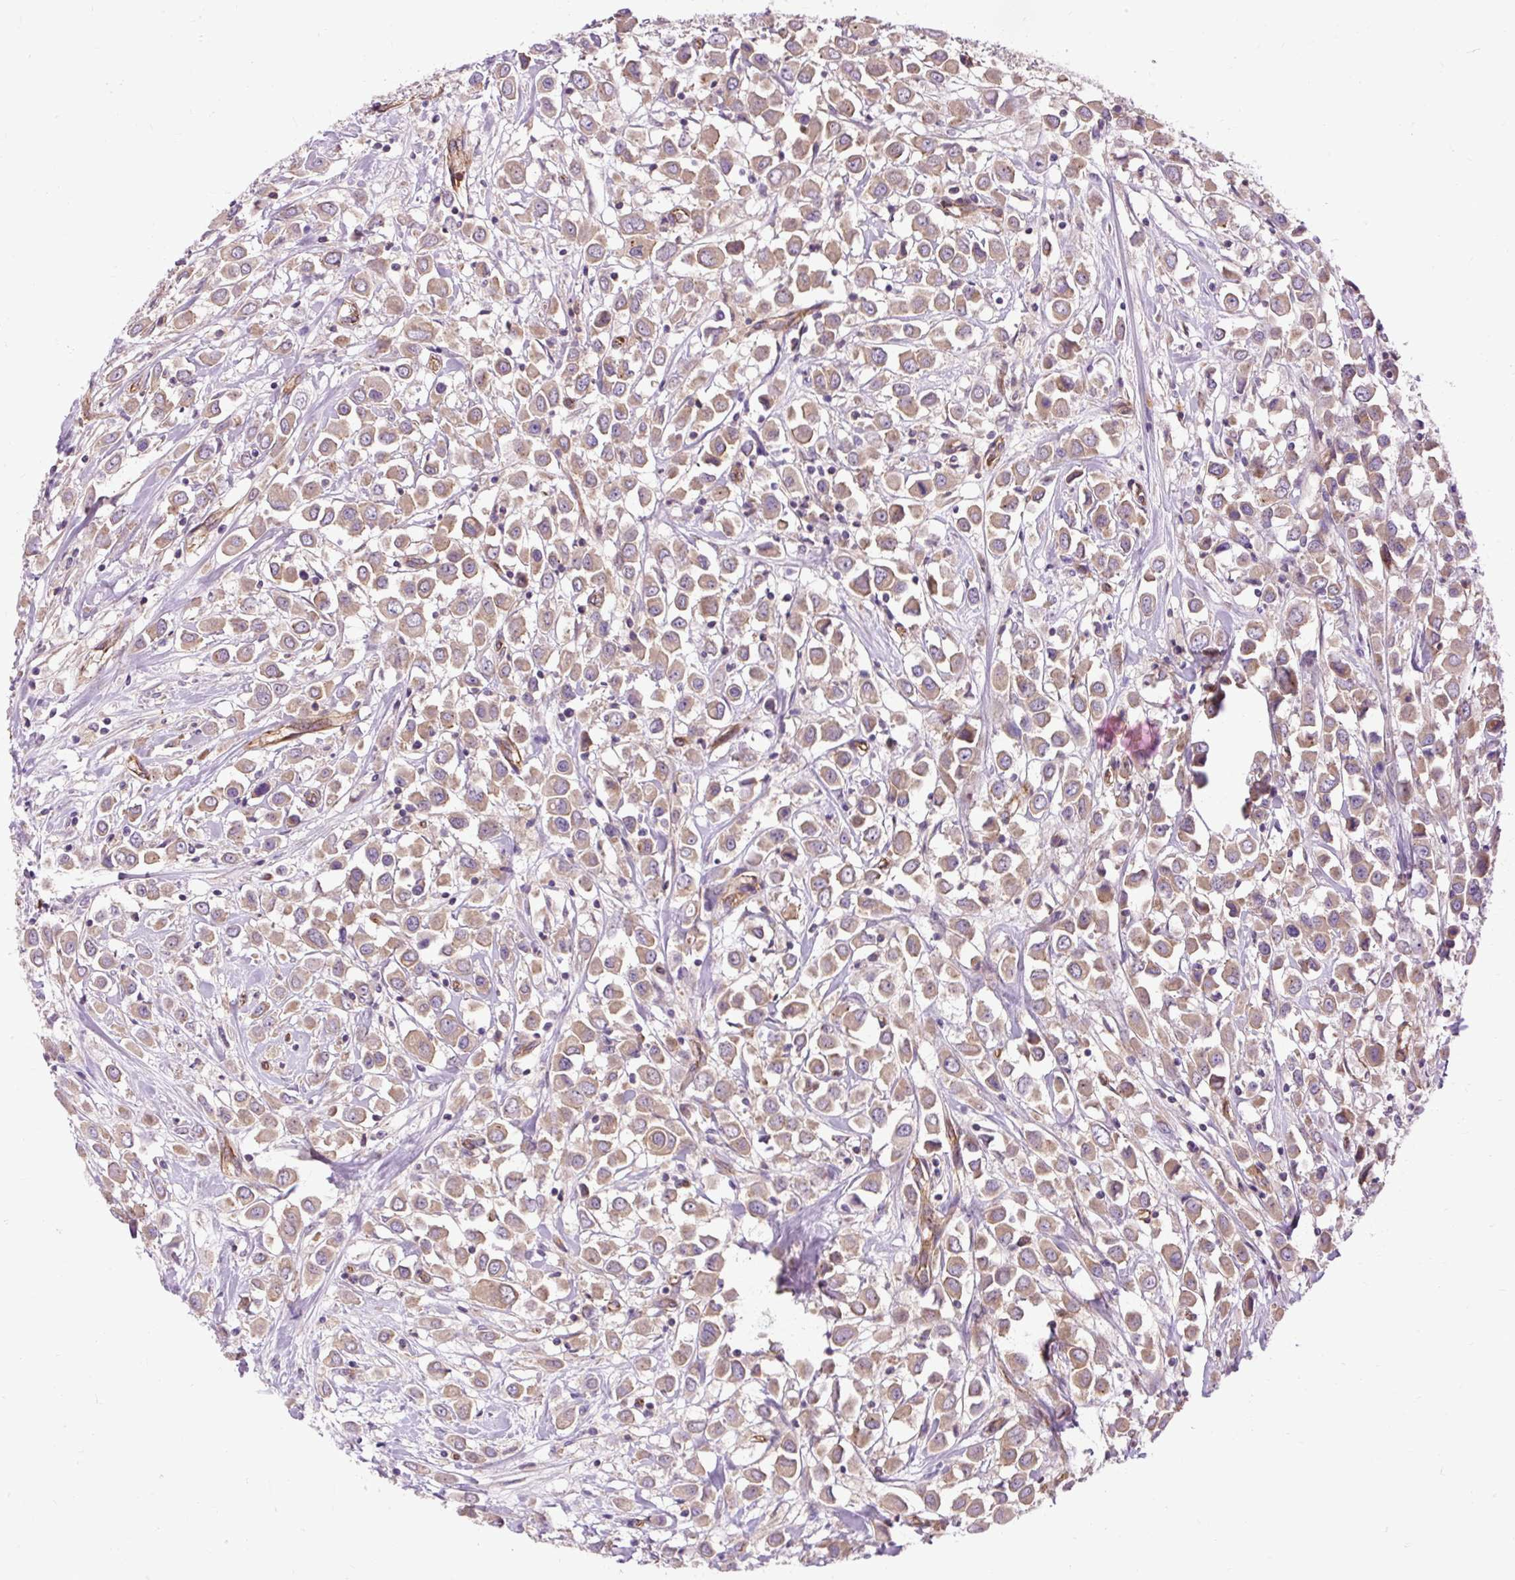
{"staining": {"intensity": "moderate", "quantity": ">75%", "location": "cytoplasmic/membranous"}, "tissue": "breast cancer", "cell_type": "Tumor cells", "image_type": "cancer", "snomed": [{"axis": "morphology", "description": "Duct carcinoma"}, {"axis": "topography", "description": "Breast"}], "caption": "Moderate cytoplasmic/membranous staining for a protein is seen in about >75% of tumor cells of breast infiltrating ductal carcinoma using immunohistochemistry (IHC).", "gene": "CCDC93", "patient": {"sex": "female", "age": 61}}